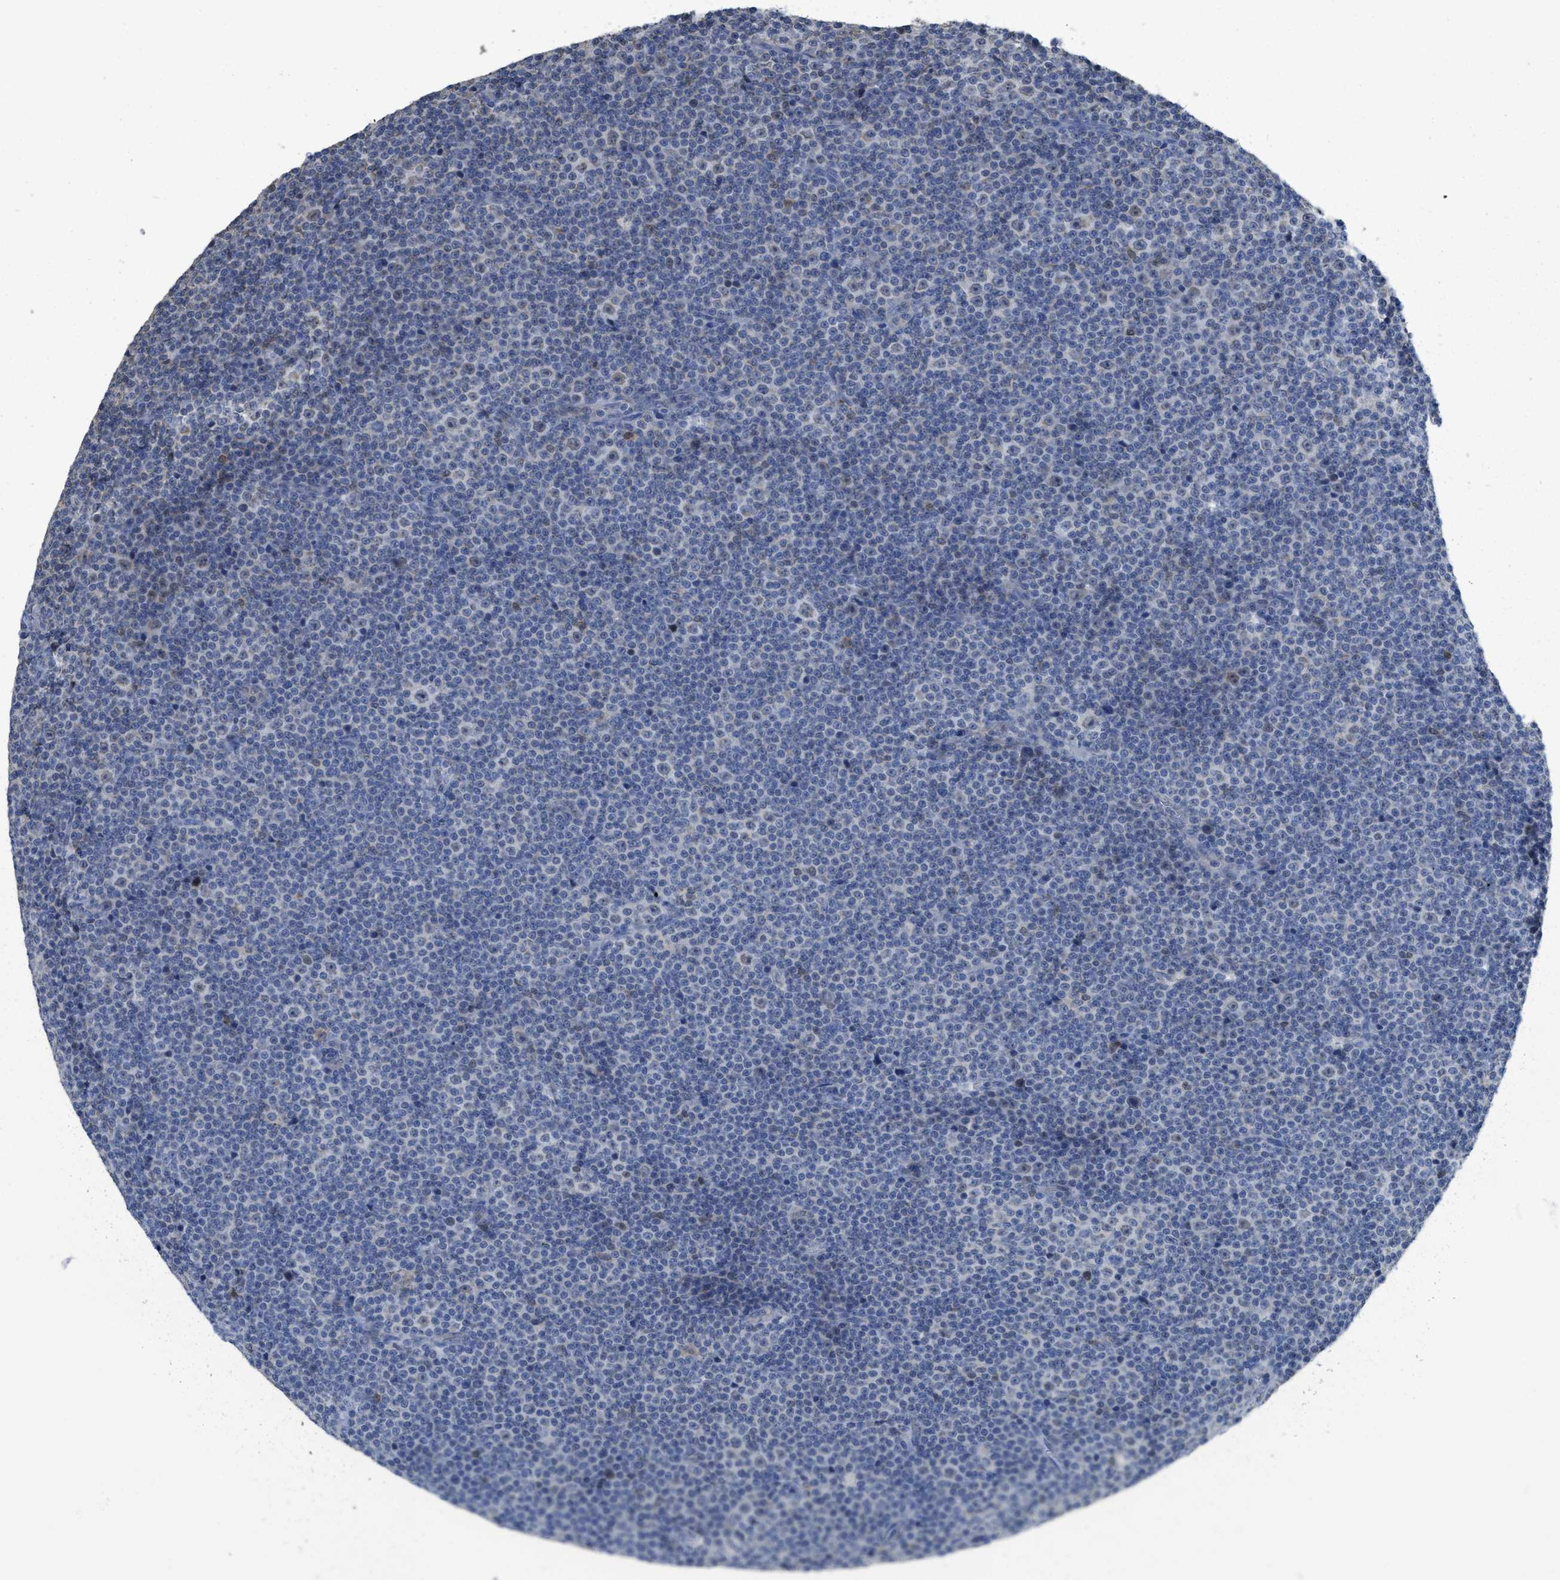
{"staining": {"intensity": "negative", "quantity": "none", "location": "none"}, "tissue": "lymphoma", "cell_type": "Tumor cells", "image_type": "cancer", "snomed": [{"axis": "morphology", "description": "Malignant lymphoma, non-Hodgkin's type, Low grade"}, {"axis": "topography", "description": "Lymph node"}], "caption": "This is a histopathology image of immunohistochemistry (IHC) staining of low-grade malignant lymphoma, non-Hodgkin's type, which shows no expression in tumor cells.", "gene": "SFXN2", "patient": {"sex": "female", "age": 67}}